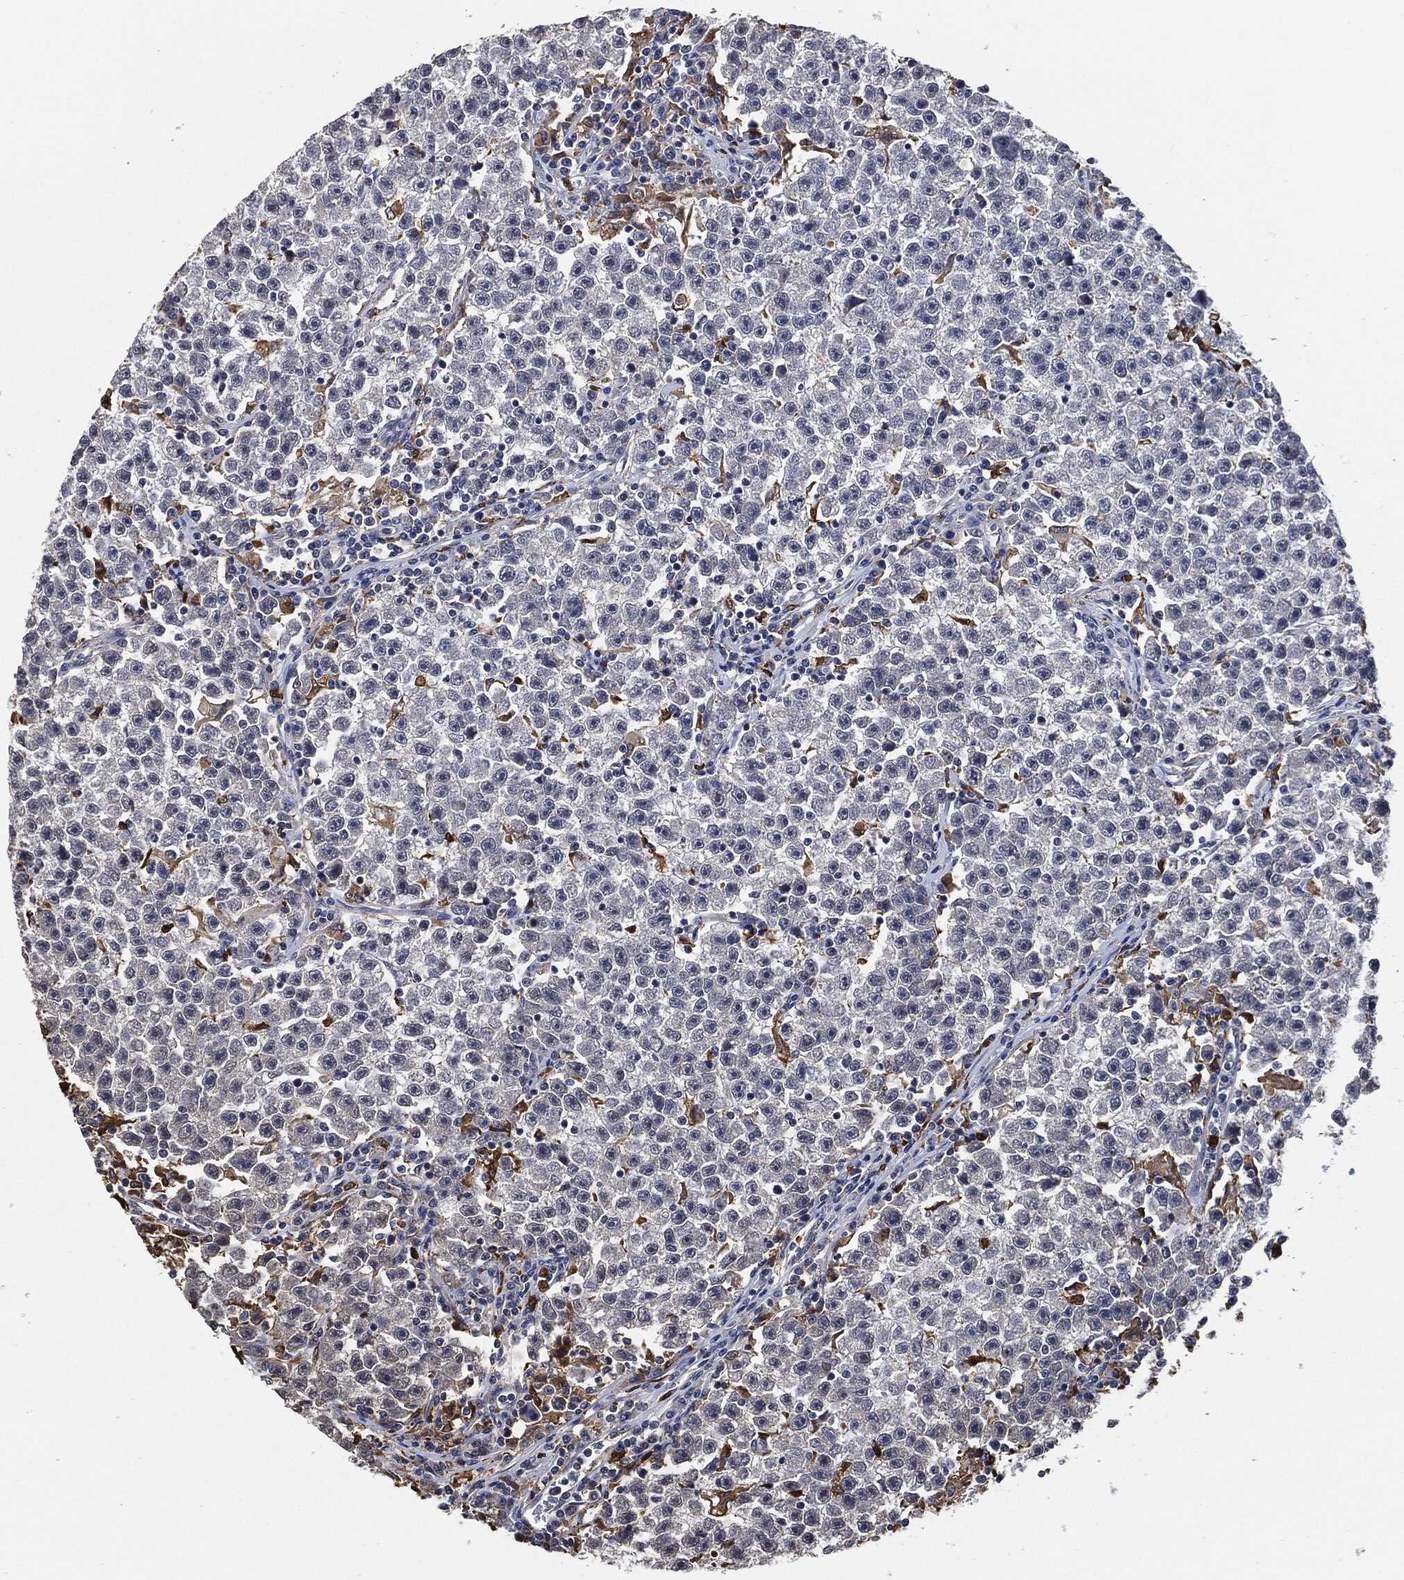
{"staining": {"intensity": "negative", "quantity": "none", "location": "none"}, "tissue": "testis cancer", "cell_type": "Tumor cells", "image_type": "cancer", "snomed": [{"axis": "morphology", "description": "Seminoma, NOS"}, {"axis": "topography", "description": "Testis"}], "caption": "IHC of testis seminoma shows no expression in tumor cells. The staining is performed using DAB brown chromogen with nuclei counter-stained in using hematoxylin.", "gene": "S100A9", "patient": {"sex": "male", "age": 22}}